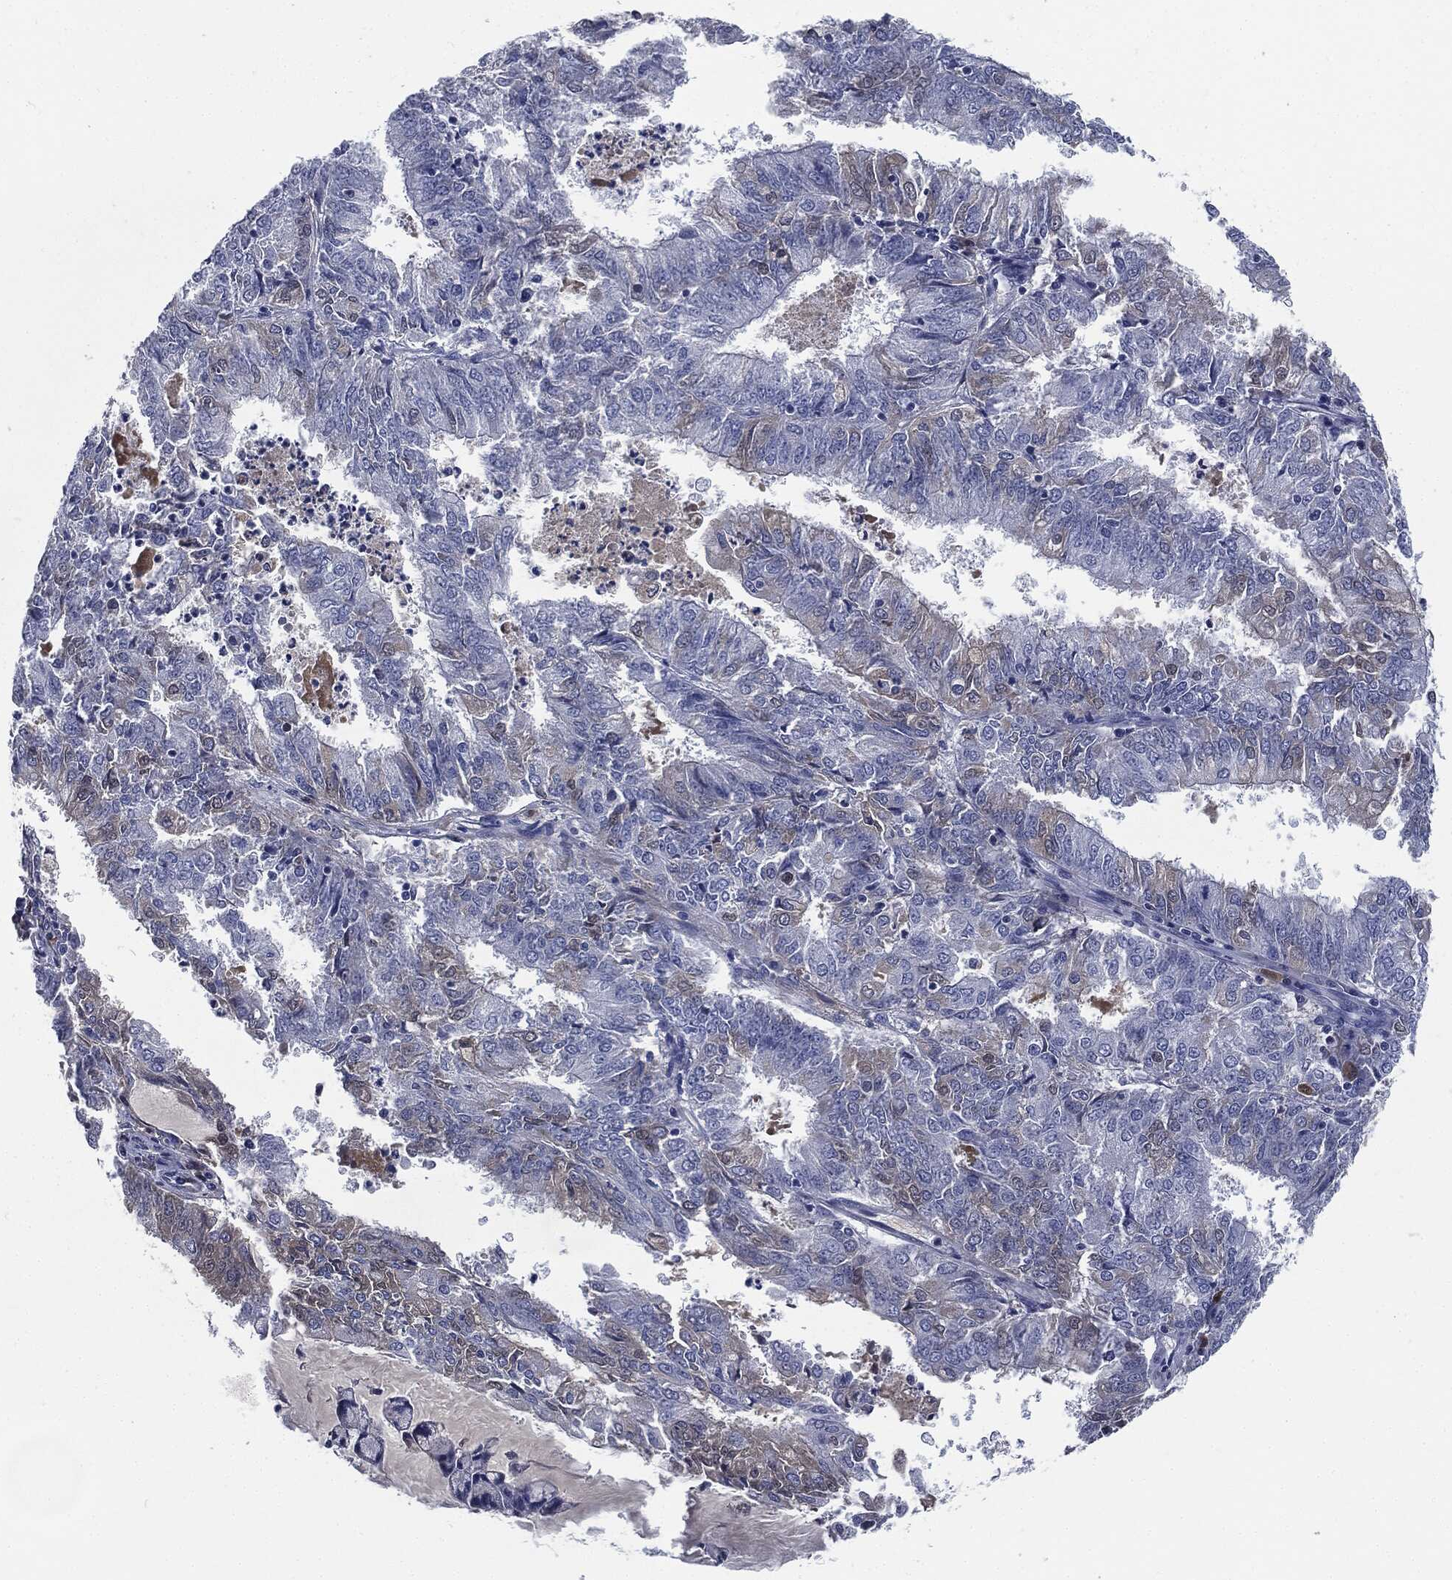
{"staining": {"intensity": "negative", "quantity": "none", "location": "none"}, "tissue": "endometrial cancer", "cell_type": "Tumor cells", "image_type": "cancer", "snomed": [{"axis": "morphology", "description": "Adenocarcinoma, NOS"}, {"axis": "topography", "description": "Endometrium"}], "caption": "DAB (3,3'-diaminobenzidine) immunohistochemical staining of adenocarcinoma (endometrial) demonstrates no significant positivity in tumor cells. (IHC, brightfield microscopy, high magnification).", "gene": "SIGLEC7", "patient": {"sex": "female", "age": 57}}